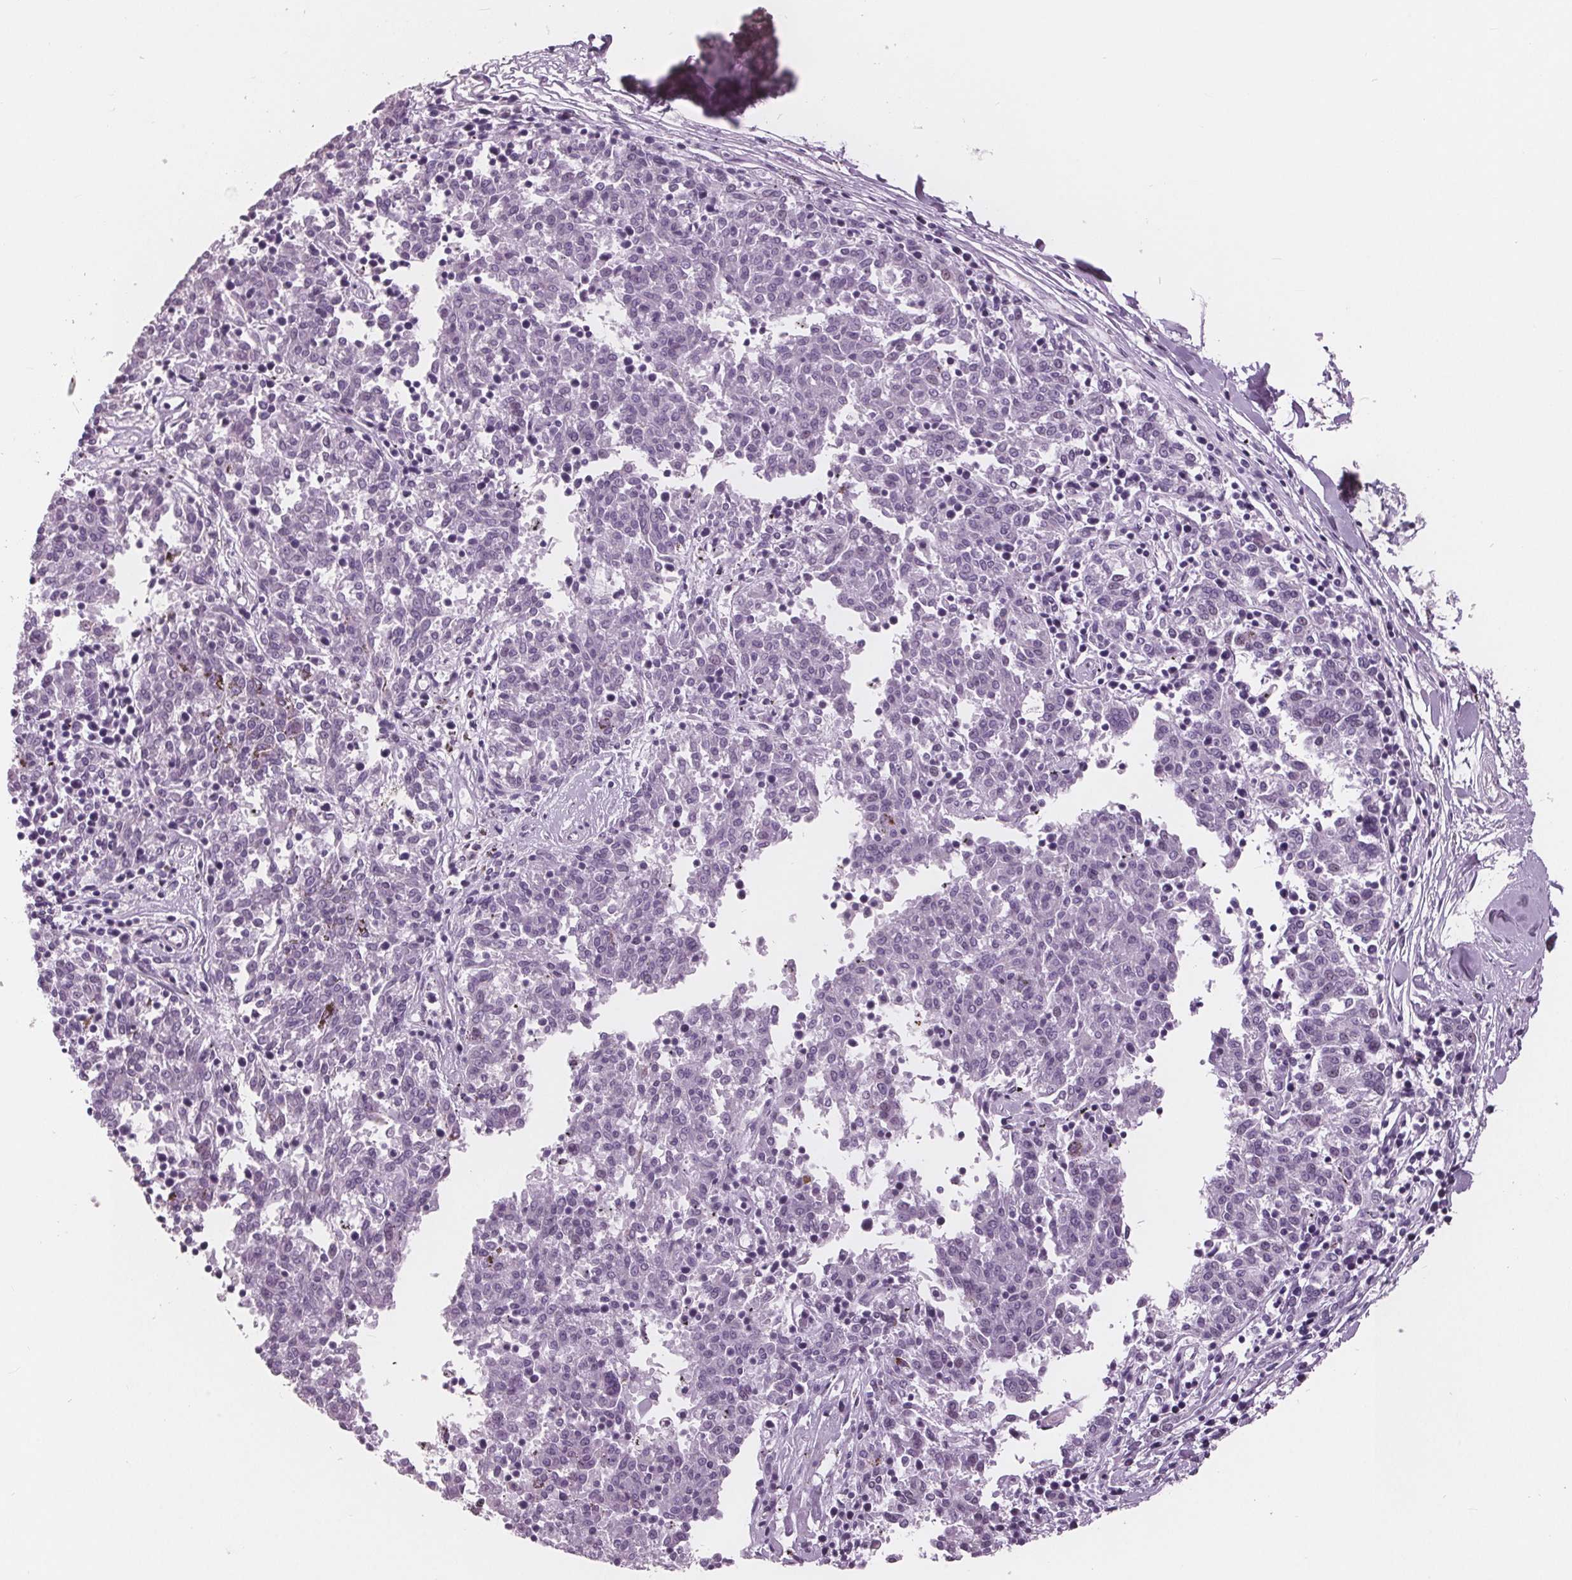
{"staining": {"intensity": "negative", "quantity": "none", "location": "none"}, "tissue": "melanoma", "cell_type": "Tumor cells", "image_type": "cancer", "snomed": [{"axis": "morphology", "description": "Malignant melanoma, NOS"}, {"axis": "topography", "description": "Skin"}], "caption": "Immunohistochemistry (IHC) image of malignant melanoma stained for a protein (brown), which displays no expression in tumor cells.", "gene": "AMBP", "patient": {"sex": "female", "age": 72}}